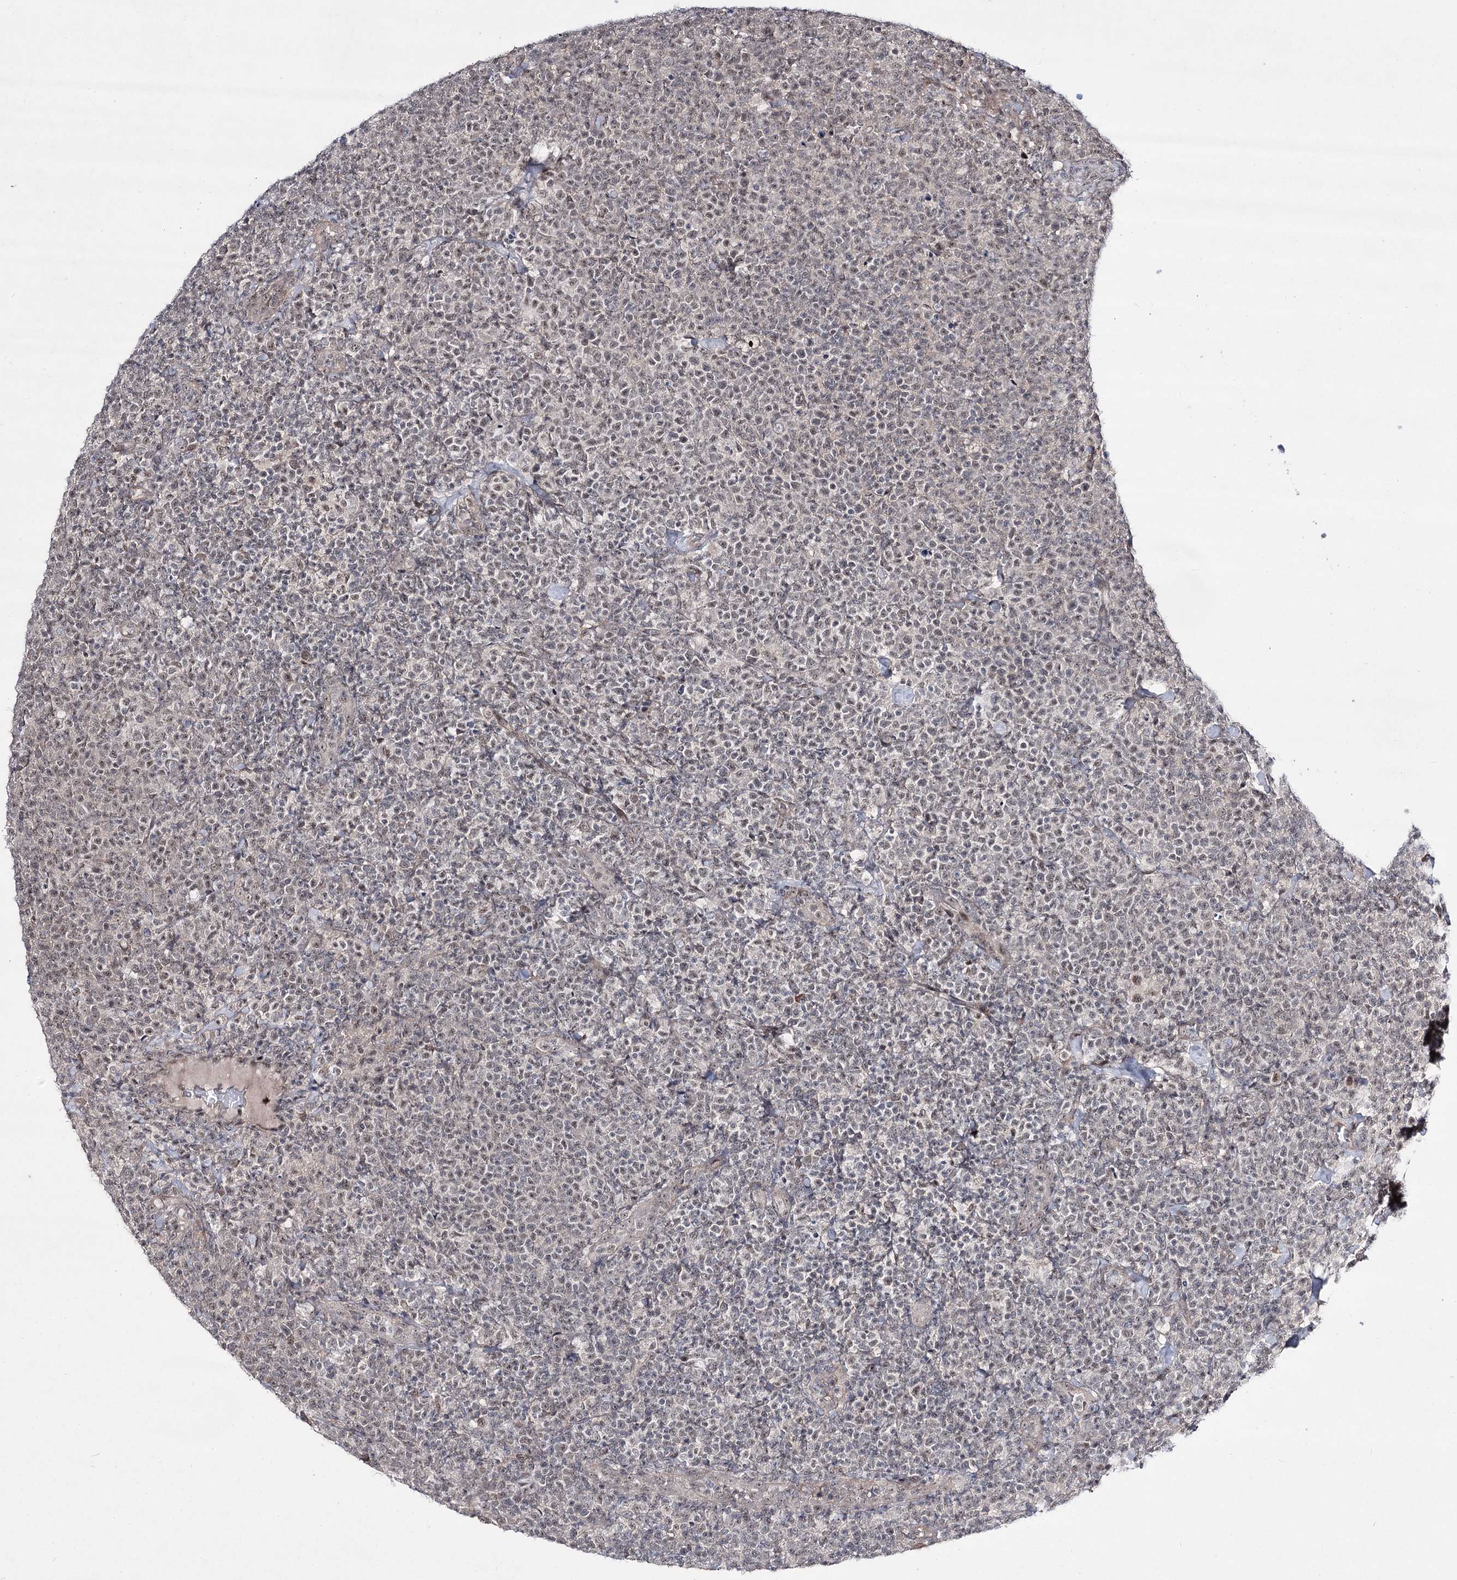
{"staining": {"intensity": "weak", "quantity": "25%-75%", "location": "nuclear"}, "tissue": "lymphoma", "cell_type": "Tumor cells", "image_type": "cancer", "snomed": [{"axis": "morphology", "description": "Malignant lymphoma, non-Hodgkin's type, High grade"}, {"axis": "topography", "description": "Lymph node"}], "caption": "Immunohistochemistry micrograph of malignant lymphoma, non-Hodgkin's type (high-grade) stained for a protein (brown), which reveals low levels of weak nuclear staining in about 25%-75% of tumor cells.", "gene": "HOXC11", "patient": {"sex": "male", "age": 61}}